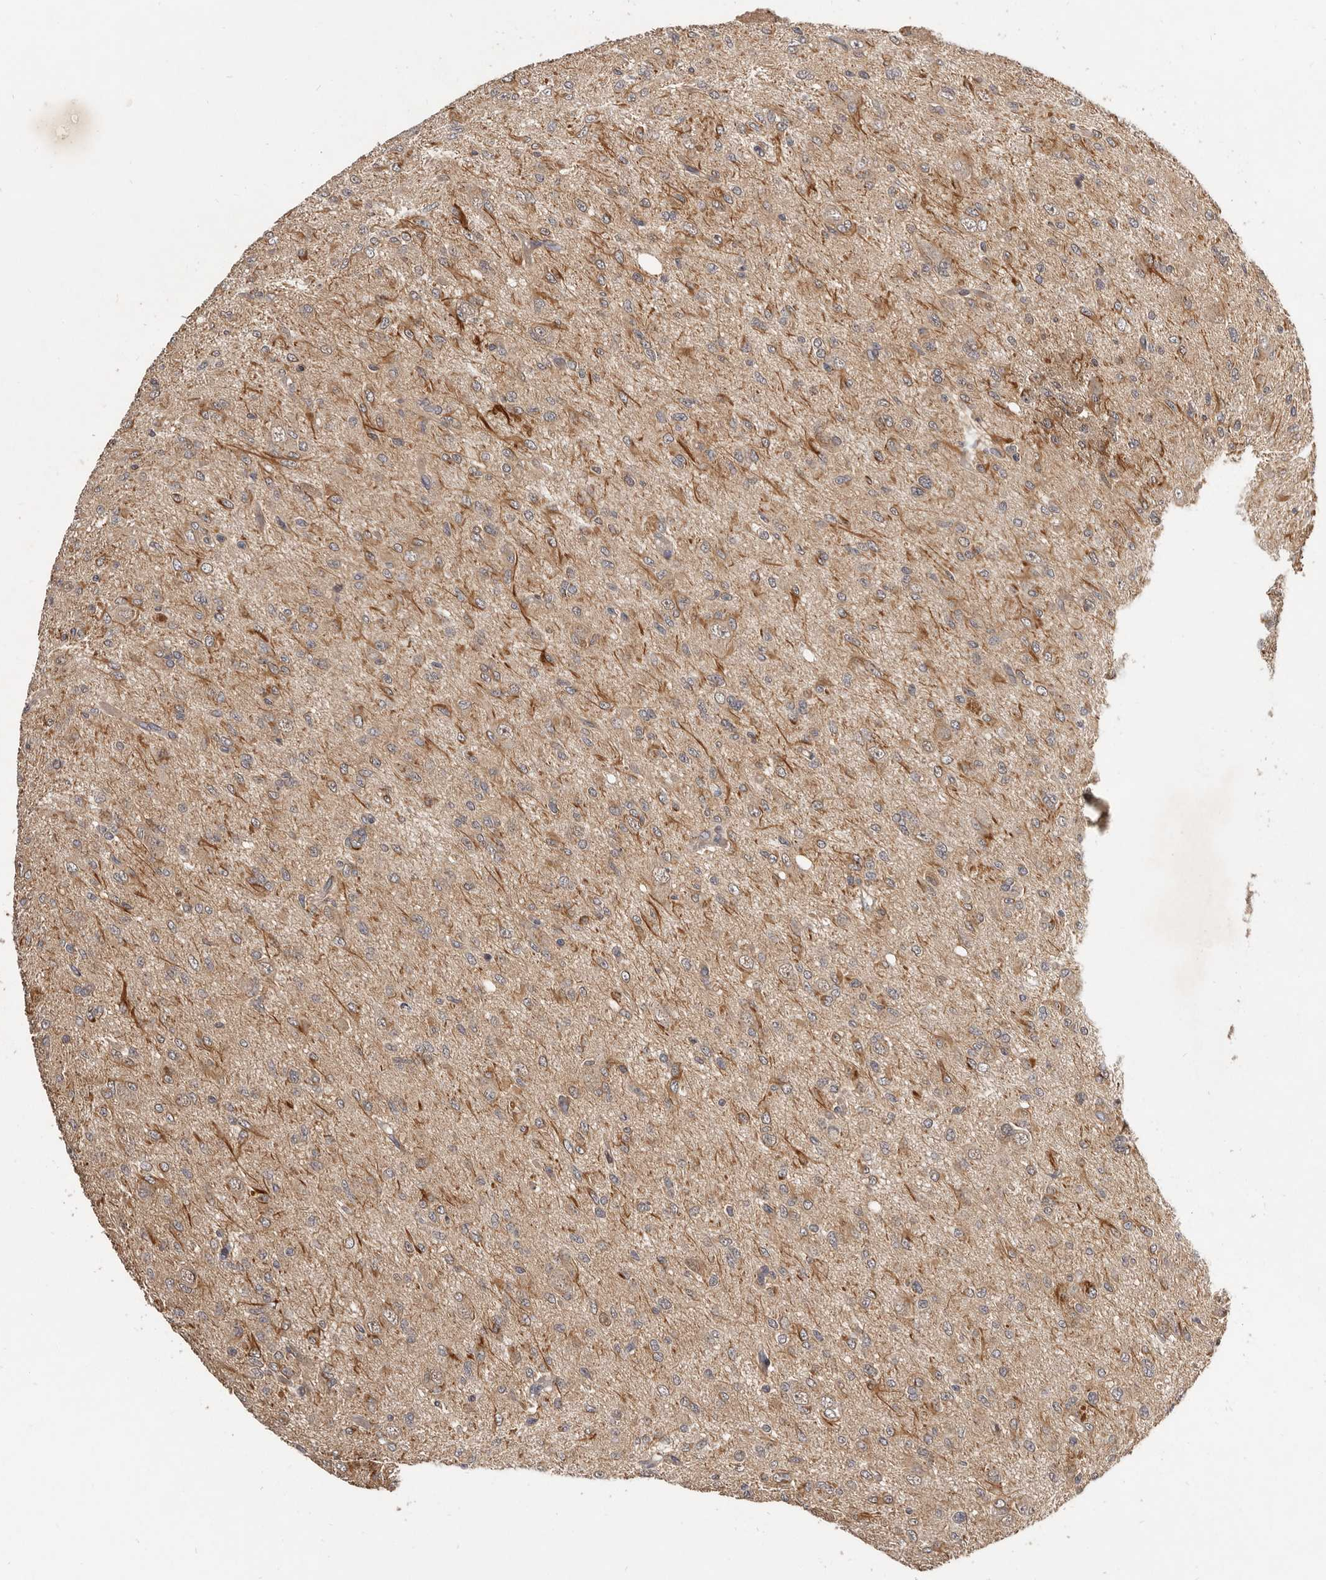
{"staining": {"intensity": "weak", "quantity": "<25%", "location": "cytoplasmic/membranous"}, "tissue": "glioma", "cell_type": "Tumor cells", "image_type": "cancer", "snomed": [{"axis": "morphology", "description": "Glioma, malignant, High grade"}, {"axis": "topography", "description": "Brain"}], "caption": "Immunohistochemistry (IHC) histopathology image of neoplastic tissue: human glioma stained with DAB reveals no significant protein staining in tumor cells. (DAB immunohistochemistry visualized using brightfield microscopy, high magnification).", "gene": "INAVA", "patient": {"sex": "female", "age": 59}}